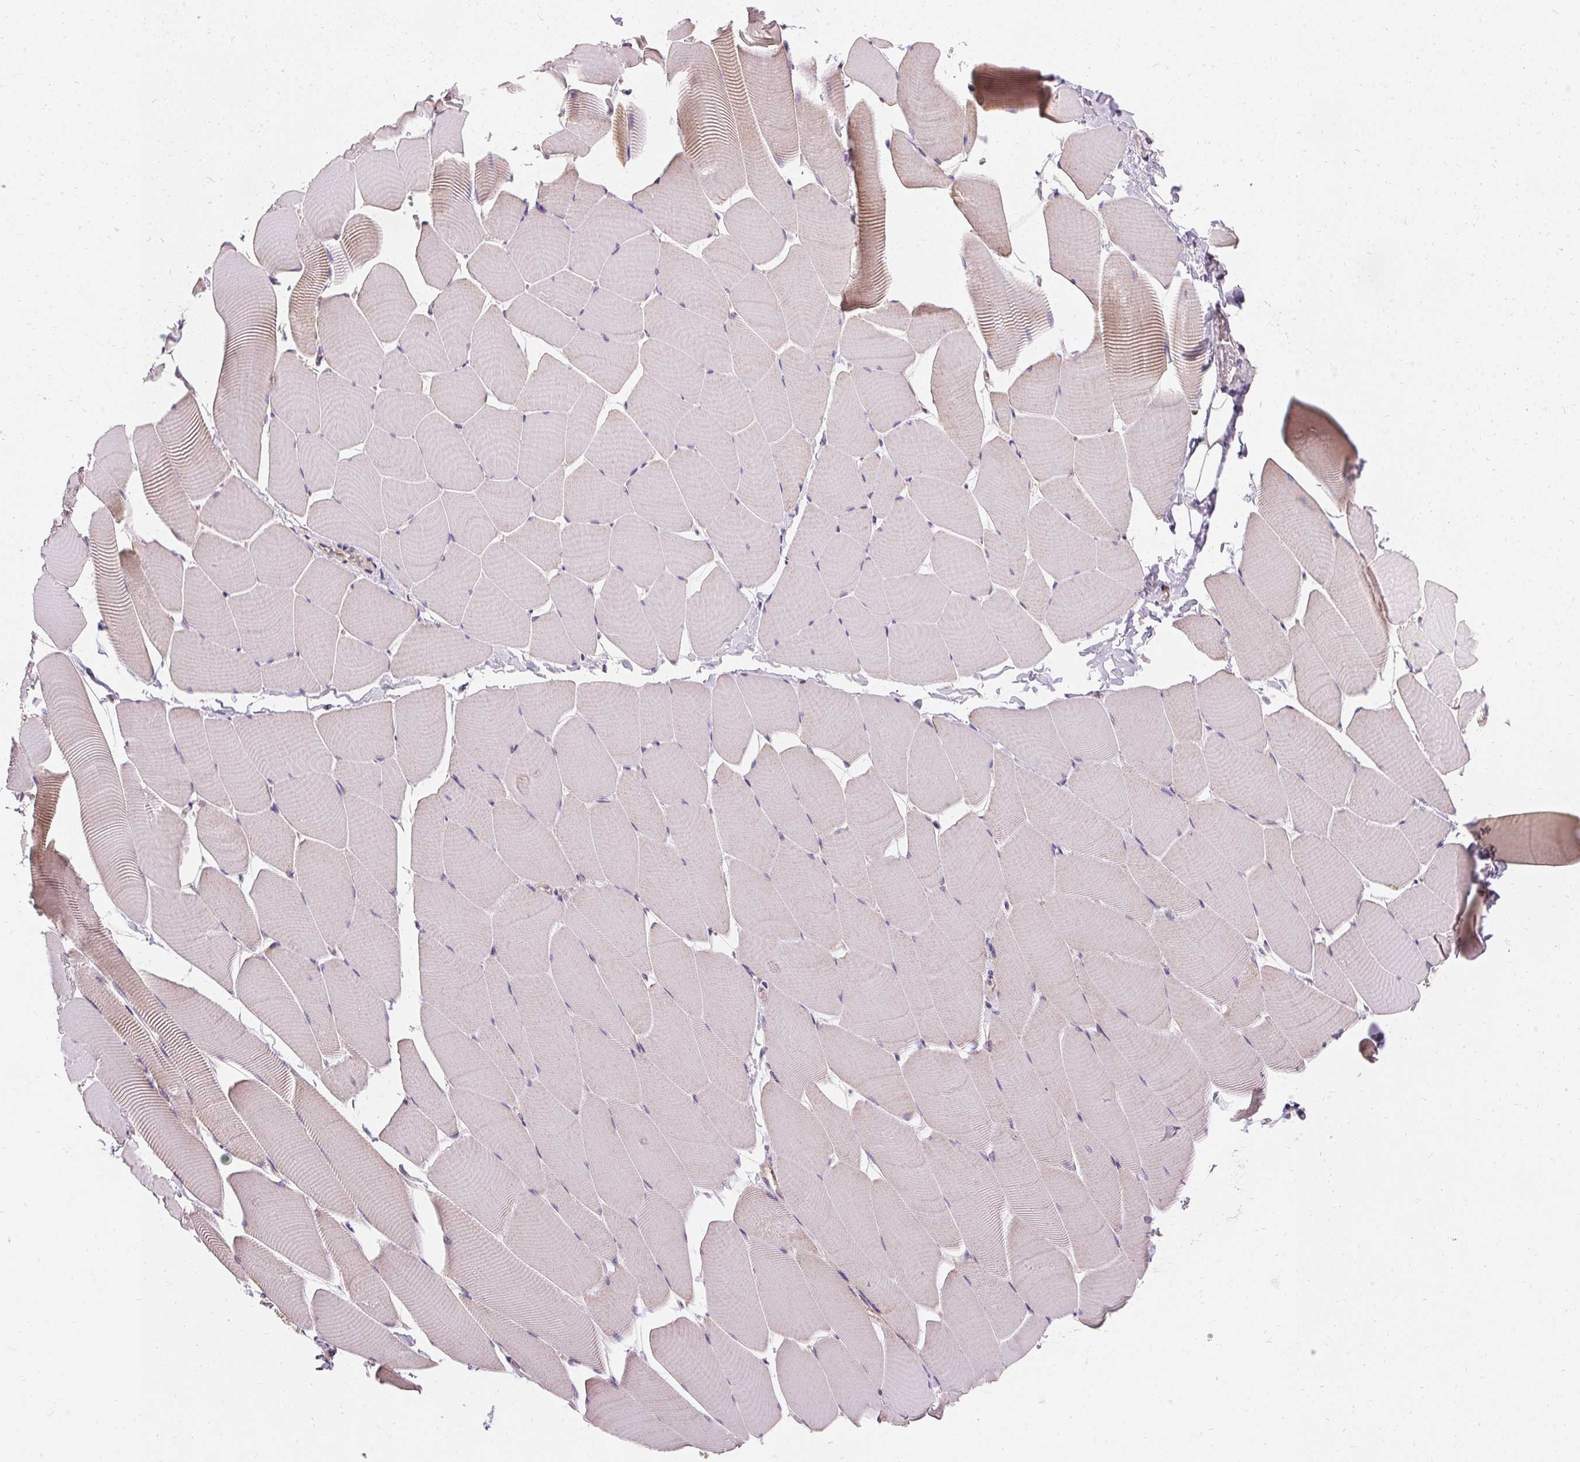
{"staining": {"intensity": "negative", "quantity": "none", "location": "none"}, "tissue": "skeletal muscle", "cell_type": "Myocytes", "image_type": "normal", "snomed": [{"axis": "morphology", "description": "Normal tissue, NOS"}, {"axis": "topography", "description": "Skeletal muscle"}], "caption": "Immunohistochemistry of unremarkable human skeletal muscle reveals no positivity in myocytes.", "gene": "APLP1", "patient": {"sex": "male", "age": 25}}